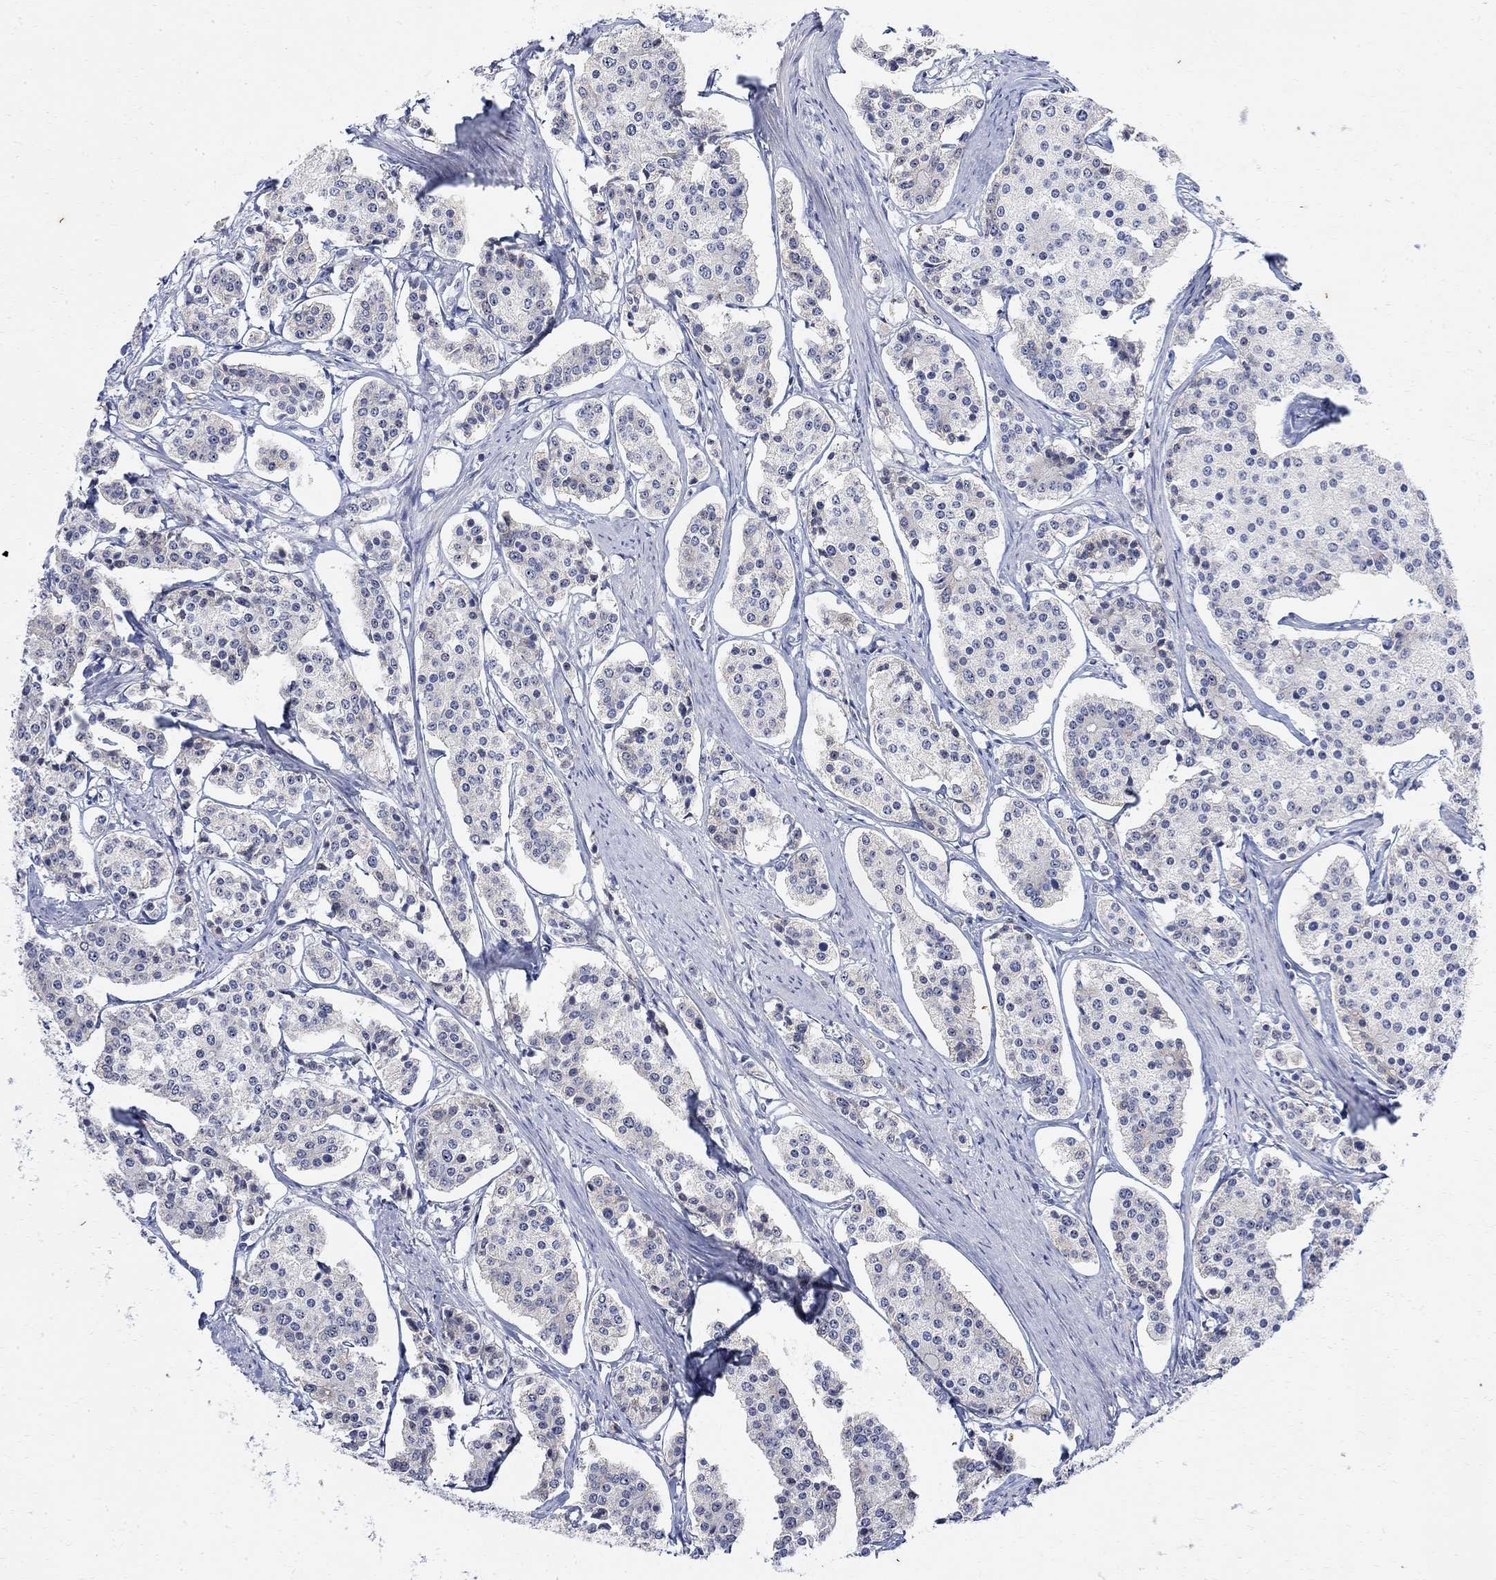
{"staining": {"intensity": "negative", "quantity": "none", "location": "none"}, "tissue": "carcinoid", "cell_type": "Tumor cells", "image_type": "cancer", "snomed": [{"axis": "morphology", "description": "Carcinoid, malignant, NOS"}, {"axis": "topography", "description": "Small intestine"}], "caption": "Immunohistochemistry (IHC) histopathology image of neoplastic tissue: human carcinoid stained with DAB demonstrates no significant protein staining in tumor cells.", "gene": "FNDC5", "patient": {"sex": "female", "age": 65}}